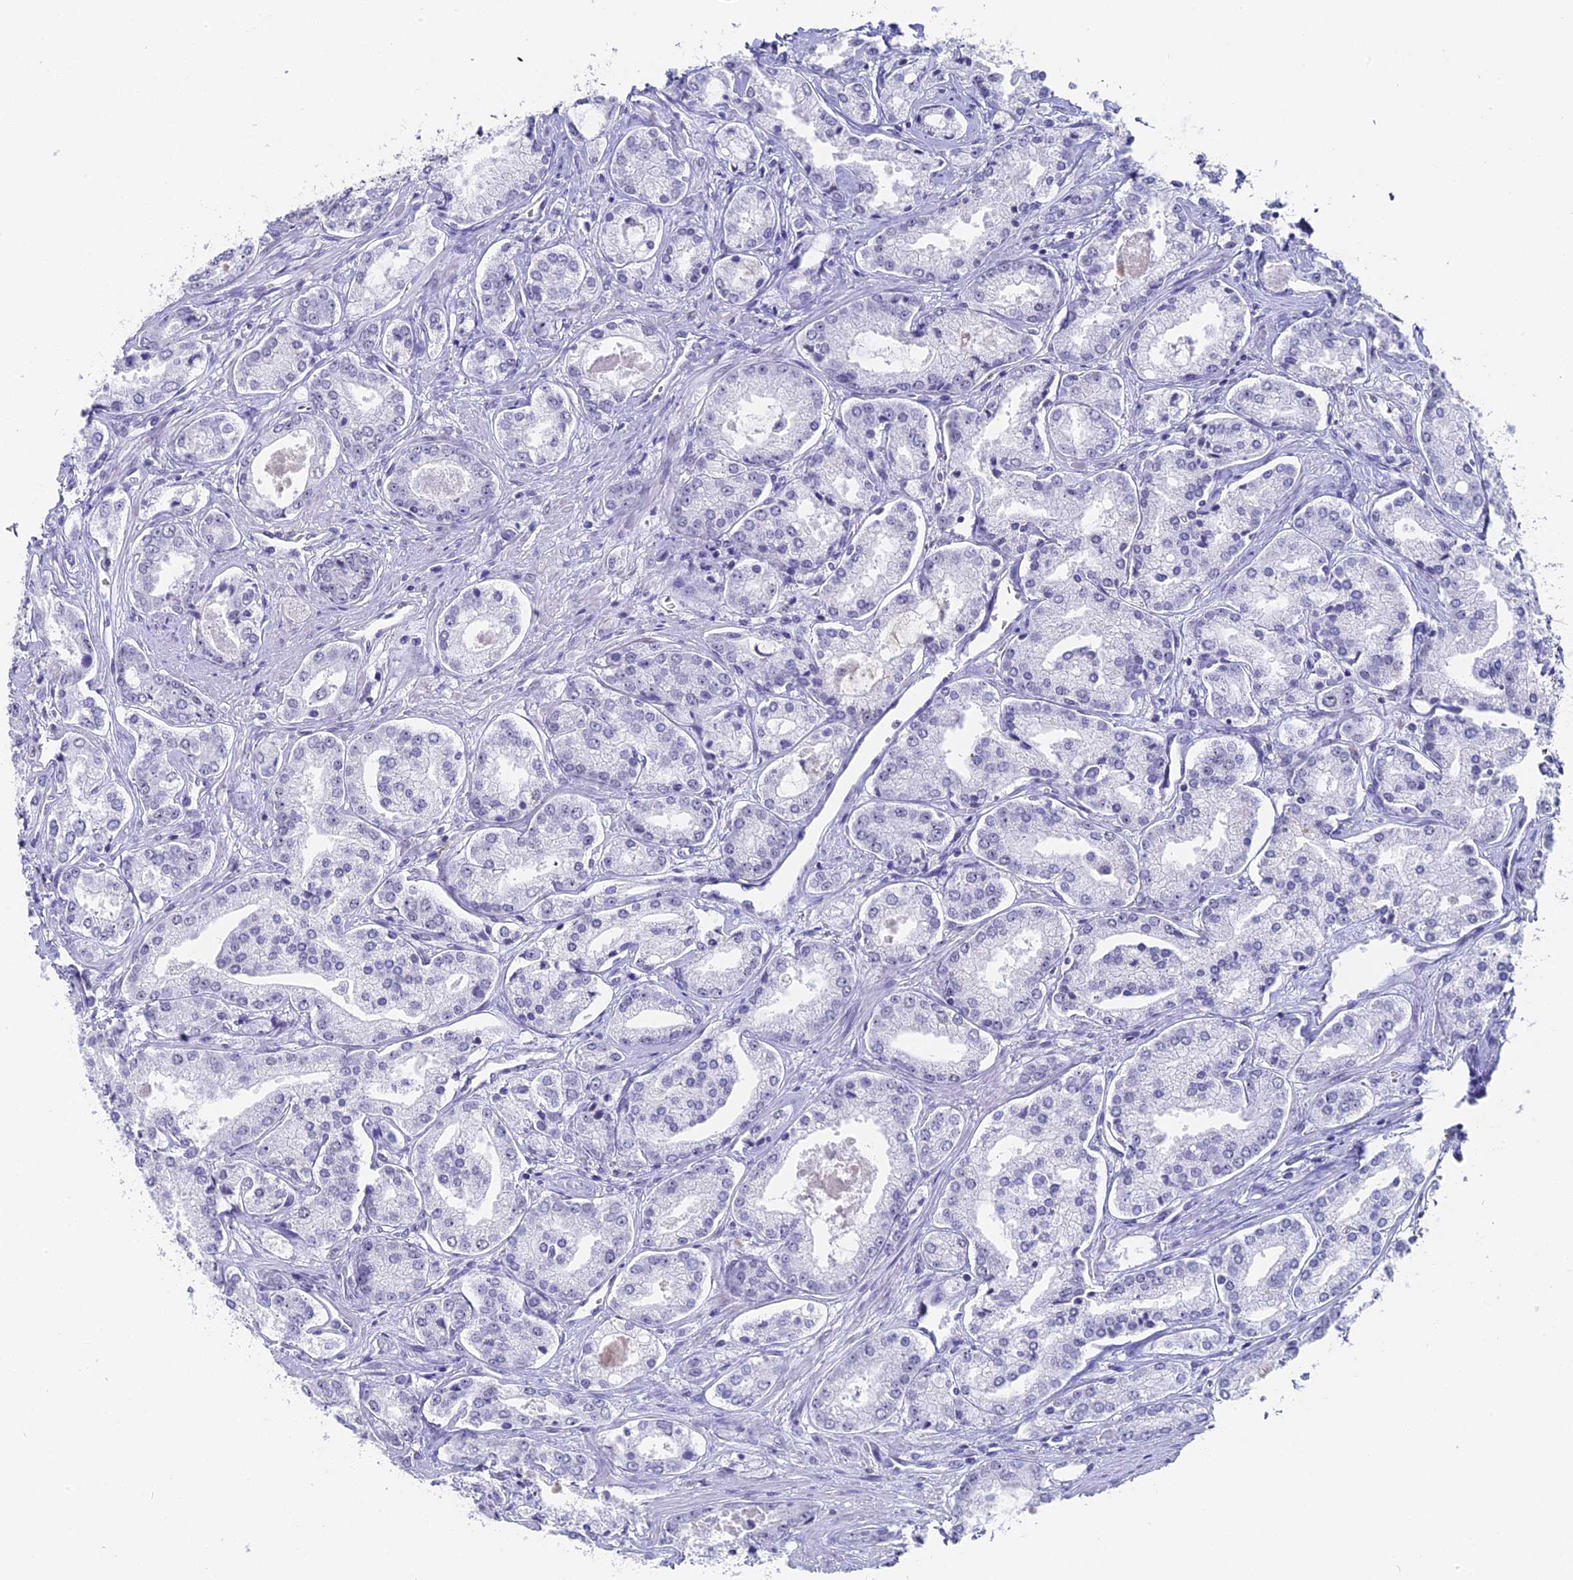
{"staining": {"intensity": "negative", "quantity": "none", "location": "none"}, "tissue": "prostate cancer", "cell_type": "Tumor cells", "image_type": "cancer", "snomed": [{"axis": "morphology", "description": "Adenocarcinoma, Low grade"}, {"axis": "topography", "description": "Prostate"}], "caption": "Immunohistochemistry (IHC) image of human prostate cancer stained for a protein (brown), which shows no positivity in tumor cells.", "gene": "CD2BP2", "patient": {"sex": "male", "age": 68}}